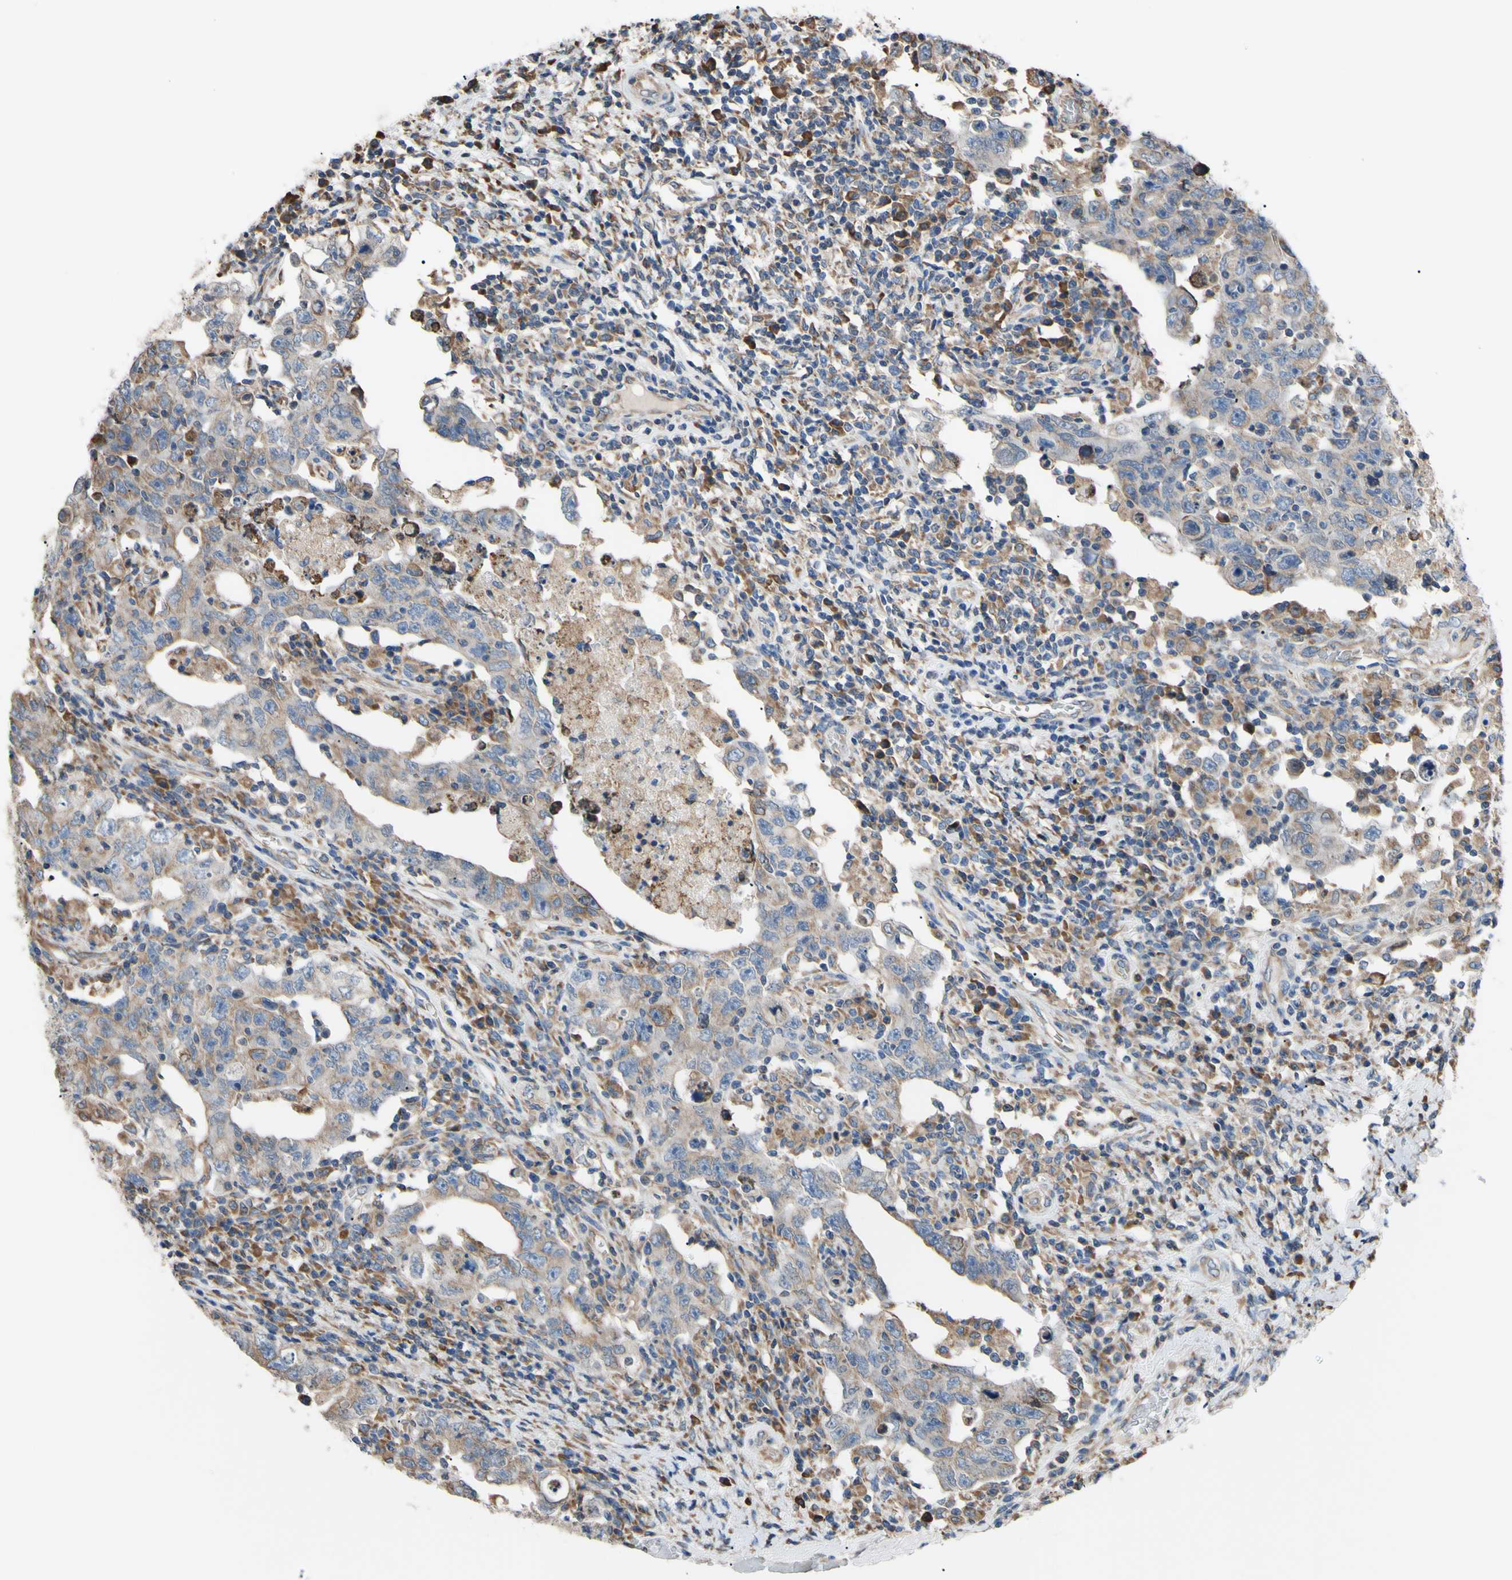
{"staining": {"intensity": "weak", "quantity": ">75%", "location": "cytoplasmic/membranous"}, "tissue": "testis cancer", "cell_type": "Tumor cells", "image_type": "cancer", "snomed": [{"axis": "morphology", "description": "Carcinoma, Embryonal, NOS"}, {"axis": "topography", "description": "Testis"}], "caption": "Approximately >75% of tumor cells in human embryonal carcinoma (testis) display weak cytoplasmic/membranous protein expression as visualized by brown immunohistochemical staining.", "gene": "BMF", "patient": {"sex": "male", "age": 26}}